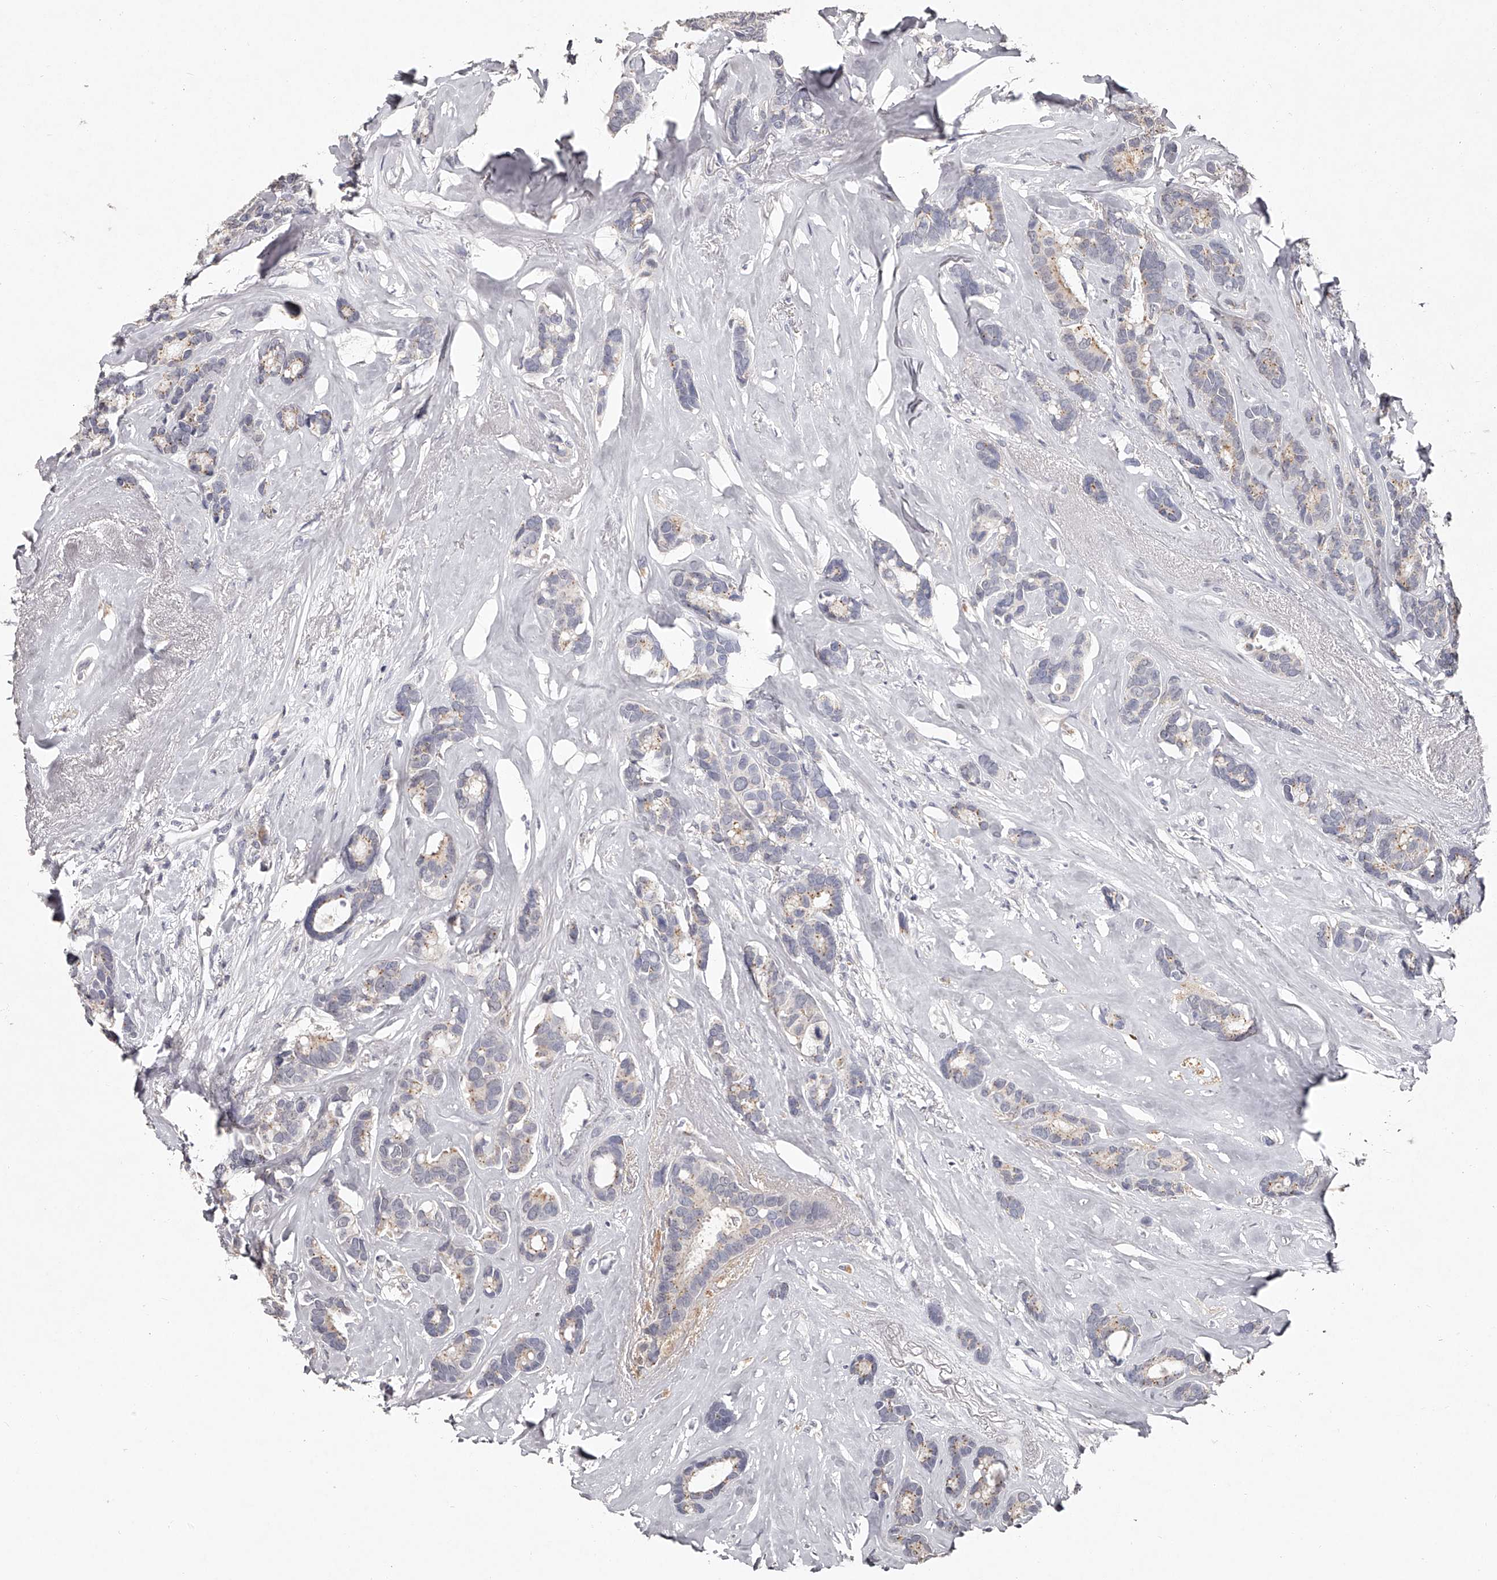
{"staining": {"intensity": "weak", "quantity": "<25%", "location": "cytoplasmic/membranous"}, "tissue": "breast cancer", "cell_type": "Tumor cells", "image_type": "cancer", "snomed": [{"axis": "morphology", "description": "Duct carcinoma"}, {"axis": "topography", "description": "Breast"}], "caption": "Histopathology image shows no significant protein expression in tumor cells of breast cancer (intraductal carcinoma). (Stains: DAB (3,3'-diaminobenzidine) immunohistochemistry (IHC) with hematoxylin counter stain, Microscopy: brightfield microscopy at high magnification).", "gene": "NT5DC1", "patient": {"sex": "female", "age": 87}}